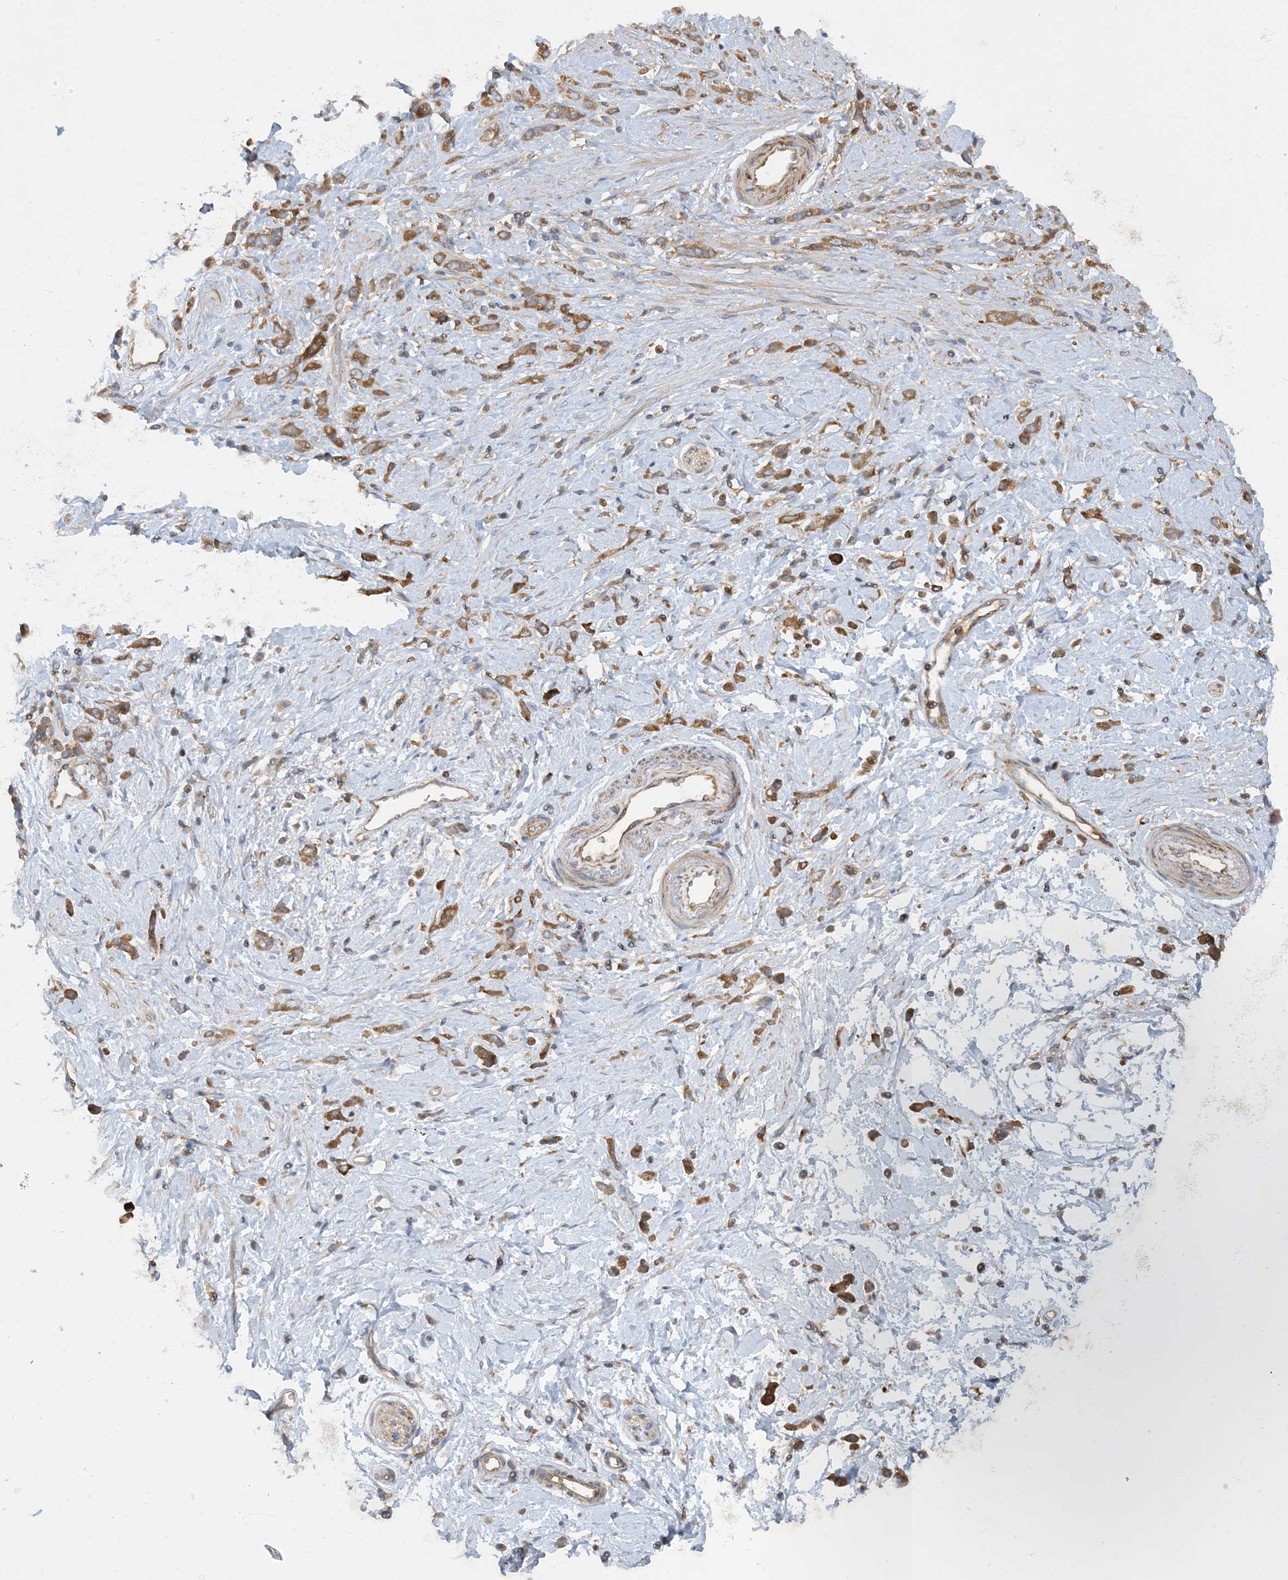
{"staining": {"intensity": "moderate", "quantity": ">75%", "location": "cytoplasmic/membranous"}, "tissue": "stomach cancer", "cell_type": "Tumor cells", "image_type": "cancer", "snomed": [{"axis": "morphology", "description": "Adenocarcinoma, NOS"}, {"axis": "topography", "description": "Stomach"}], "caption": "The photomicrograph demonstrates immunohistochemical staining of stomach cancer (adenocarcinoma). There is moderate cytoplasmic/membranous staining is identified in about >75% of tumor cells. Immunohistochemistry stains the protein of interest in brown and the nuclei are stained blue.", "gene": "SFMBT2", "patient": {"sex": "female", "age": 60}}